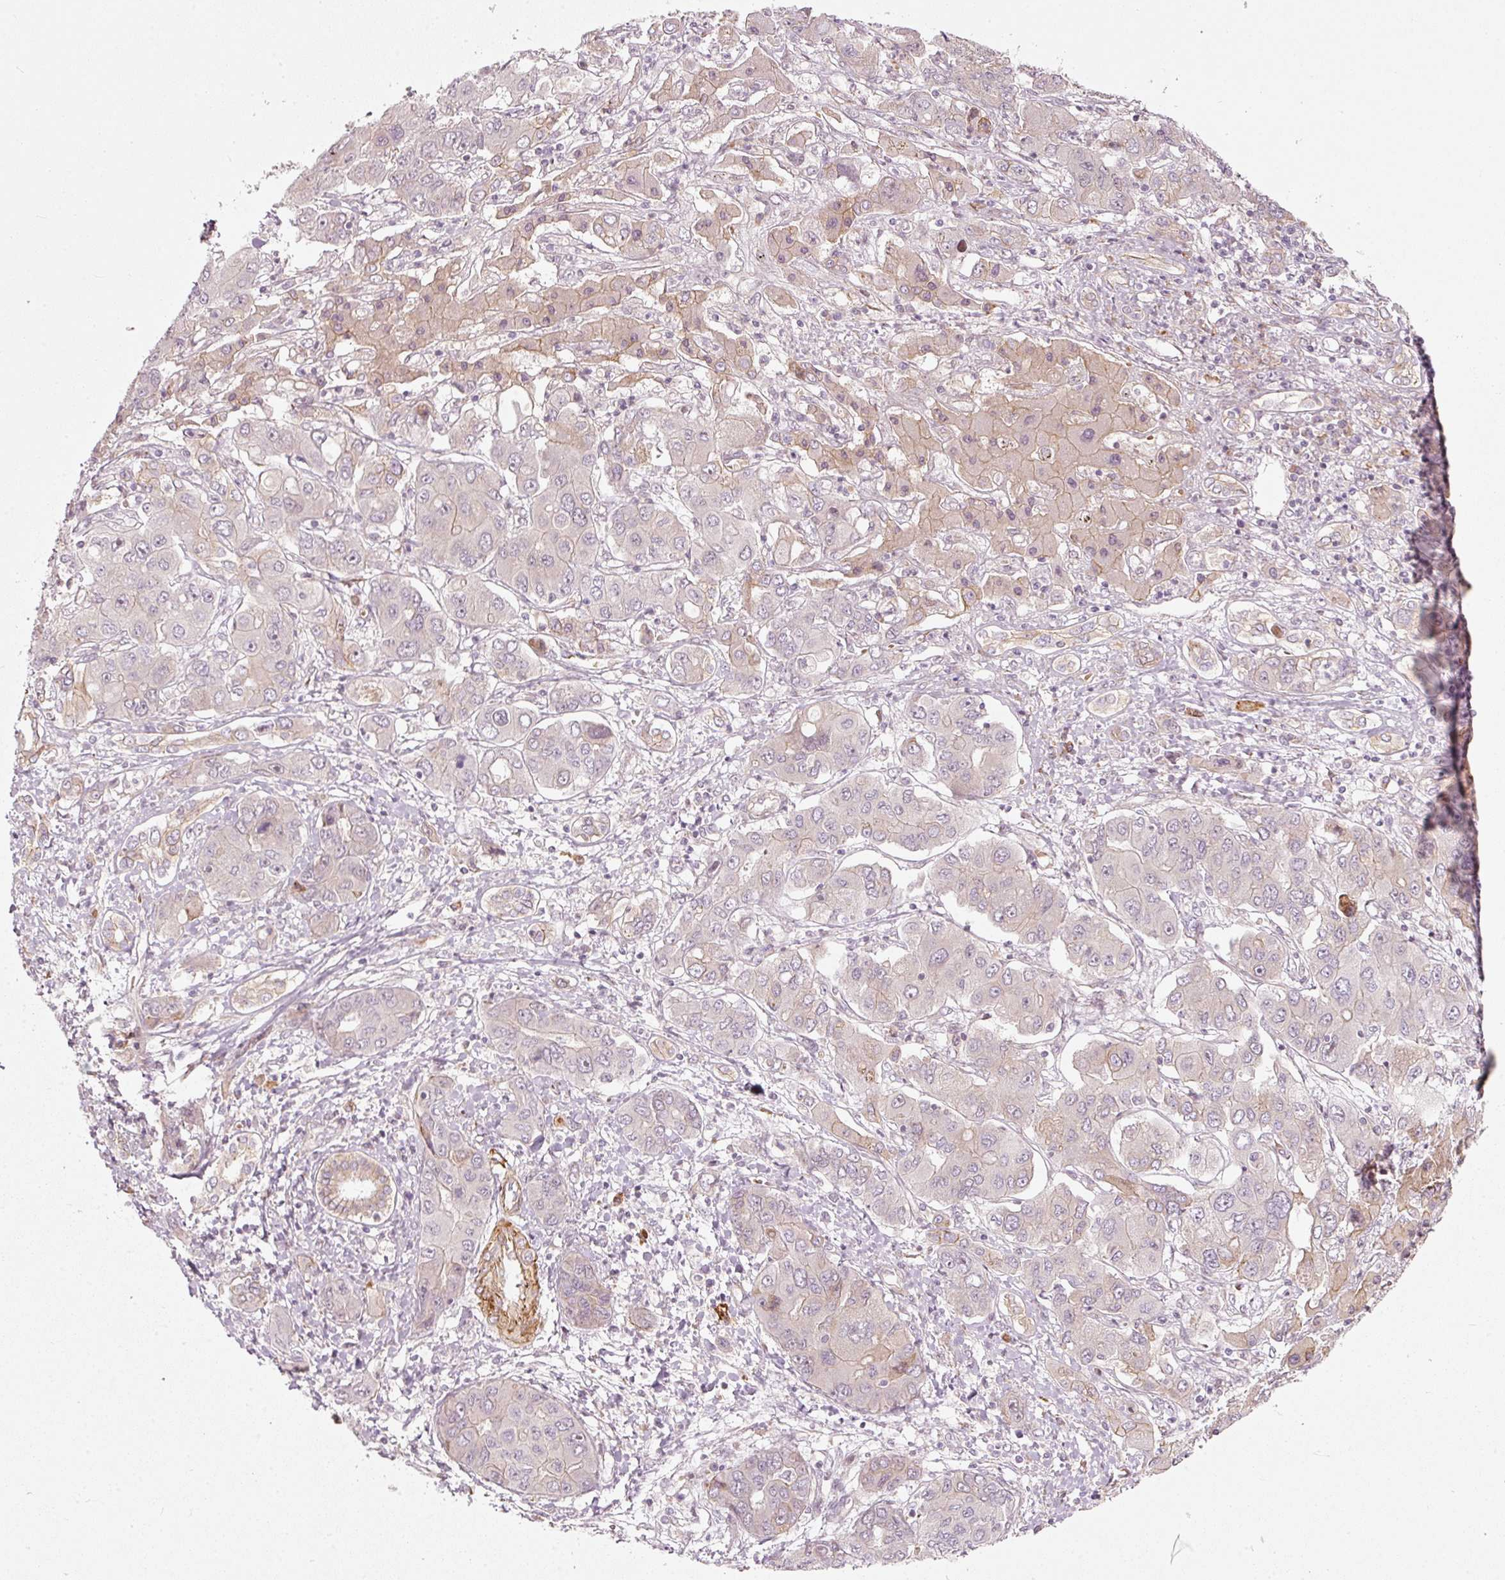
{"staining": {"intensity": "weak", "quantity": "<25%", "location": "cytoplasmic/membranous"}, "tissue": "liver cancer", "cell_type": "Tumor cells", "image_type": "cancer", "snomed": [{"axis": "morphology", "description": "Cholangiocarcinoma"}, {"axis": "topography", "description": "Liver"}], "caption": "The IHC image has no significant positivity in tumor cells of liver cancer tissue.", "gene": "KCNQ1", "patient": {"sex": "male", "age": 67}}